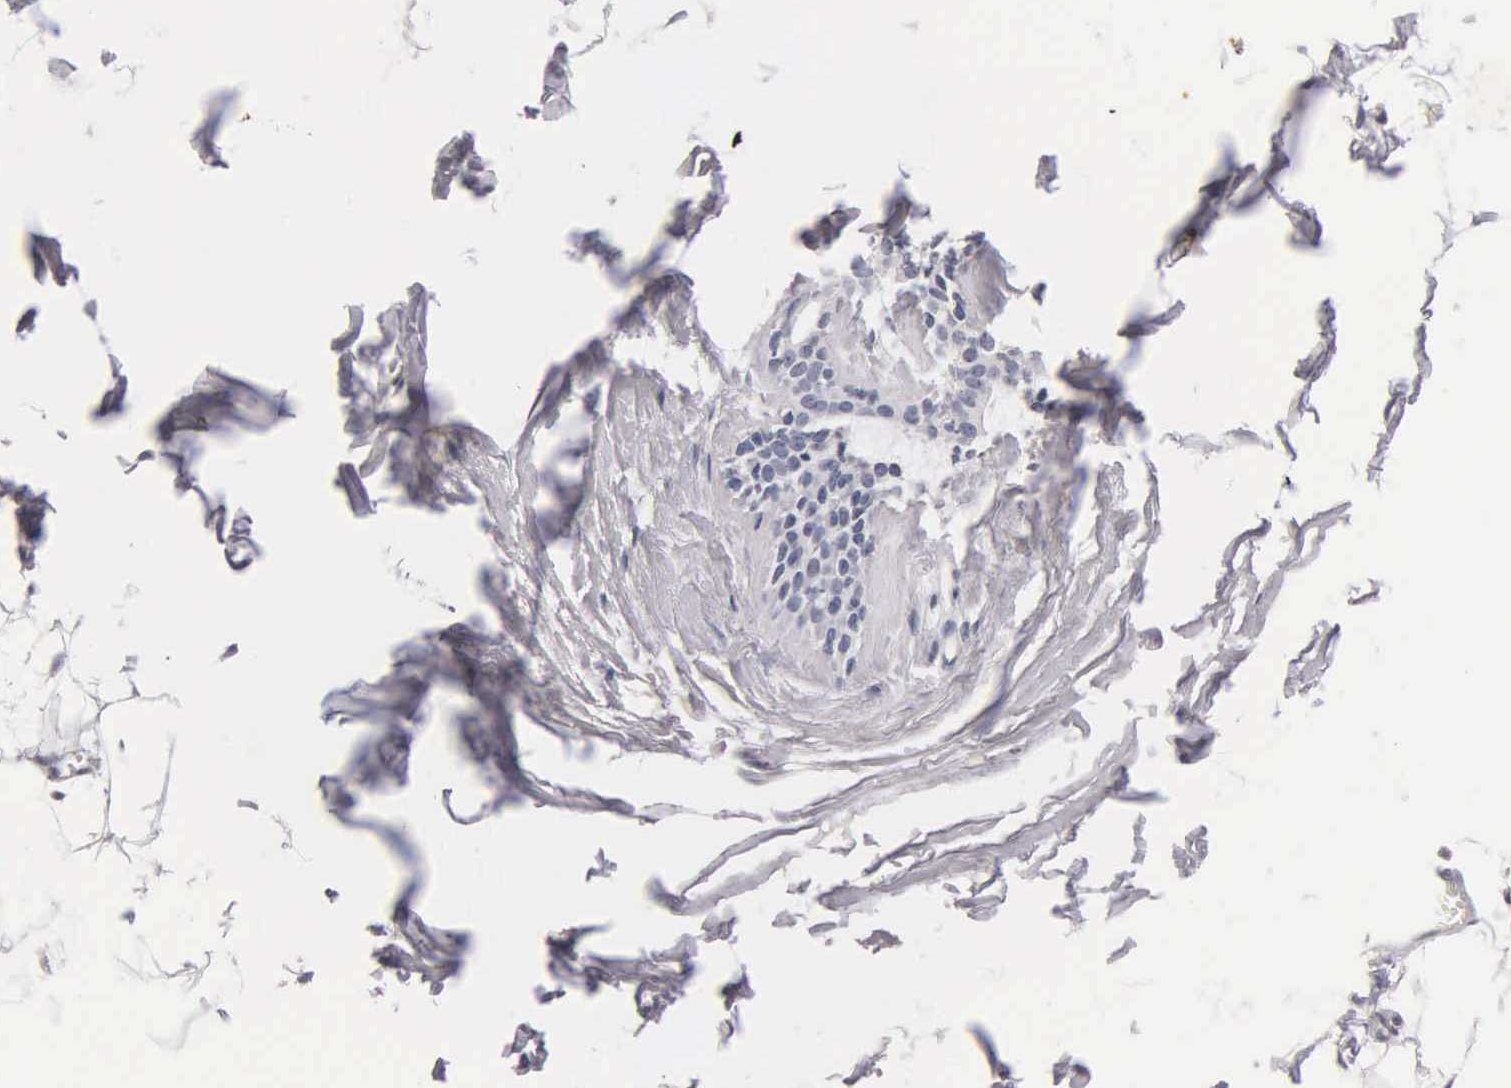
{"staining": {"intensity": "weak", "quantity": ">75%", "location": "cytoplasmic/membranous"}, "tissue": "adipose tissue", "cell_type": "Adipocytes", "image_type": "normal", "snomed": [{"axis": "morphology", "description": "Normal tissue, NOS"}, {"axis": "topography", "description": "Breast"}], "caption": "A brown stain highlights weak cytoplasmic/membranous staining of a protein in adipocytes of unremarkable human adipose tissue. (IHC, brightfield microscopy, high magnification).", "gene": "SST", "patient": {"sex": "female", "age": 45}}